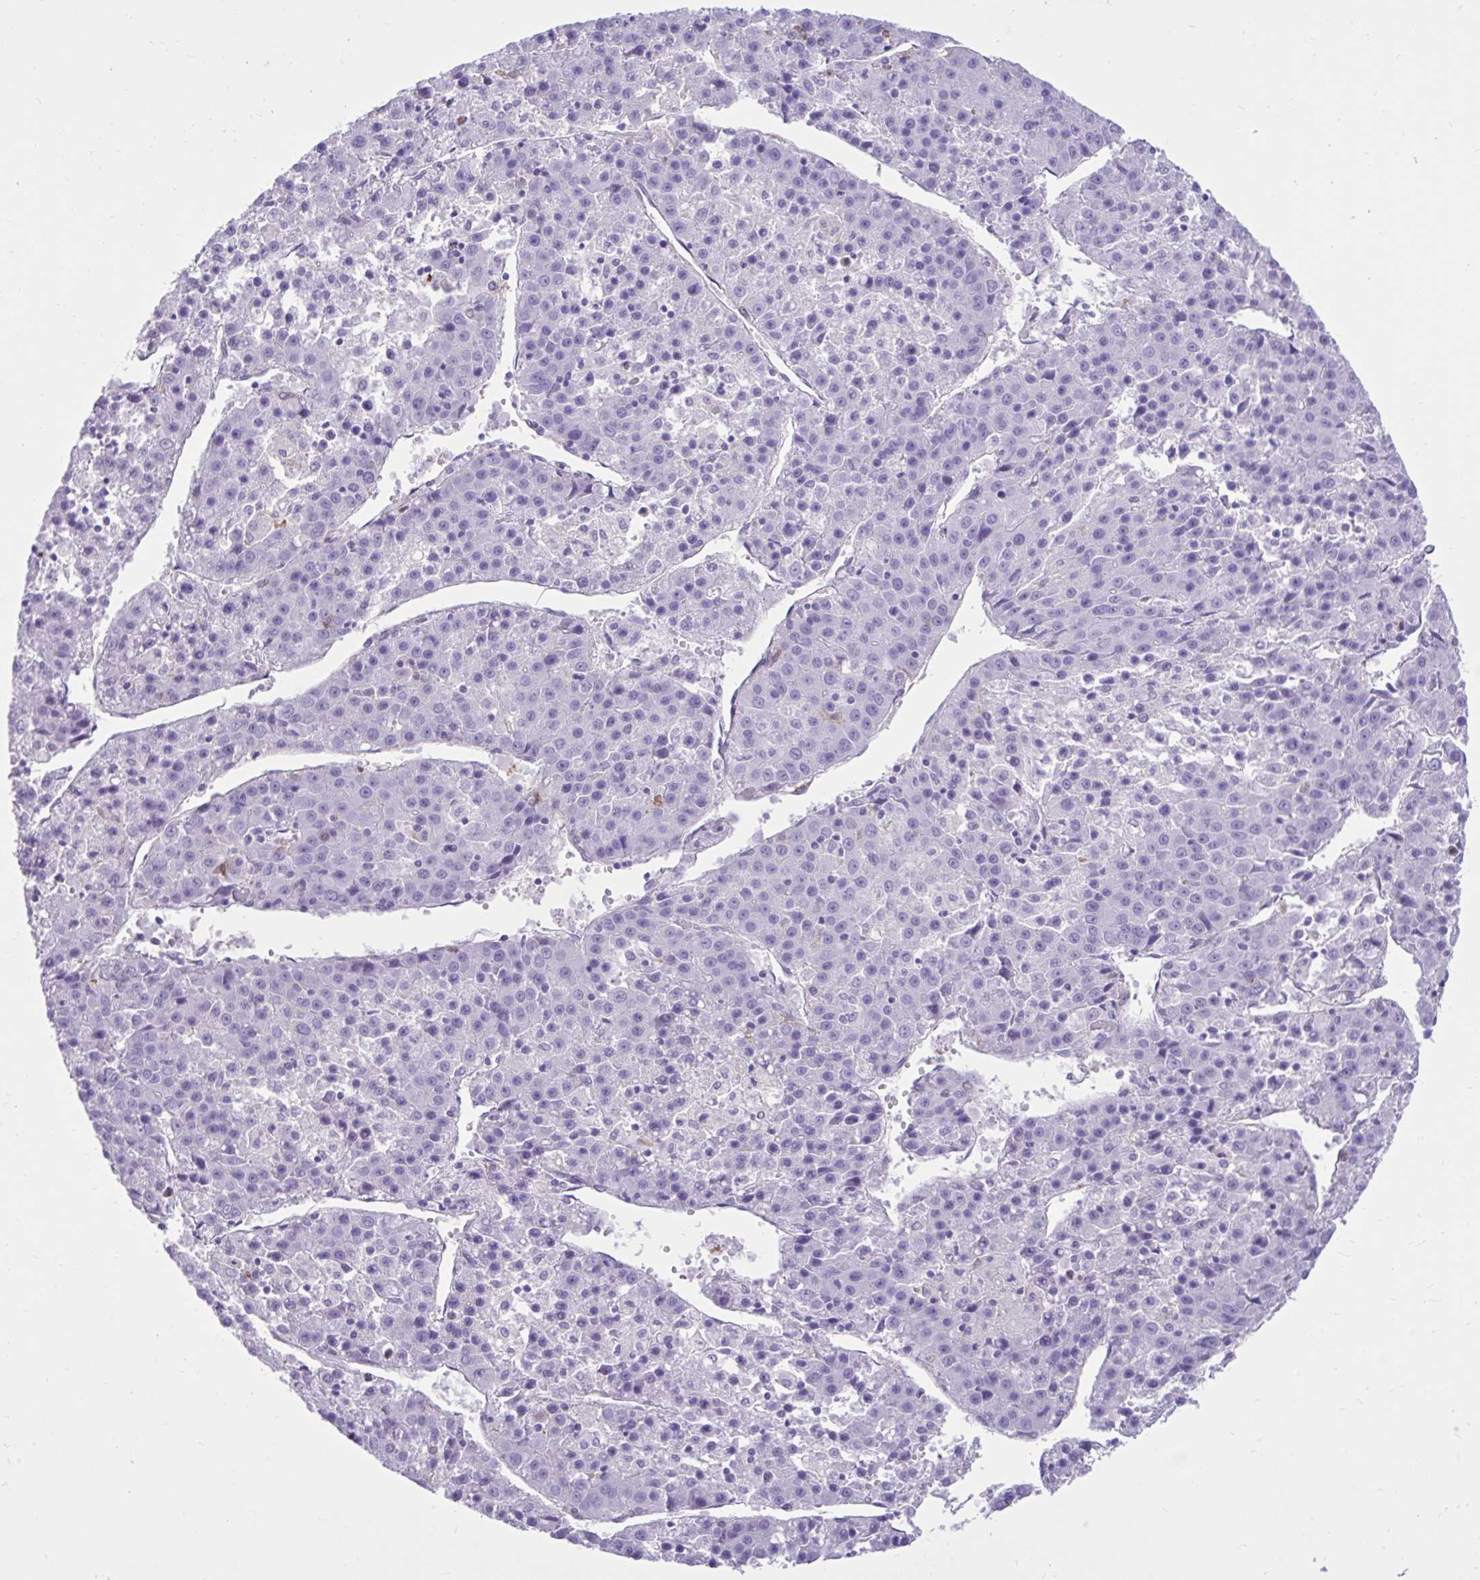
{"staining": {"intensity": "negative", "quantity": "none", "location": "none"}, "tissue": "liver cancer", "cell_type": "Tumor cells", "image_type": "cancer", "snomed": [{"axis": "morphology", "description": "Carcinoma, Hepatocellular, NOS"}, {"axis": "topography", "description": "Liver"}], "caption": "High power microscopy image of an immunohistochemistry (IHC) photomicrograph of liver hepatocellular carcinoma, revealing no significant positivity in tumor cells.", "gene": "TLR7", "patient": {"sex": "female", "age": 53}}